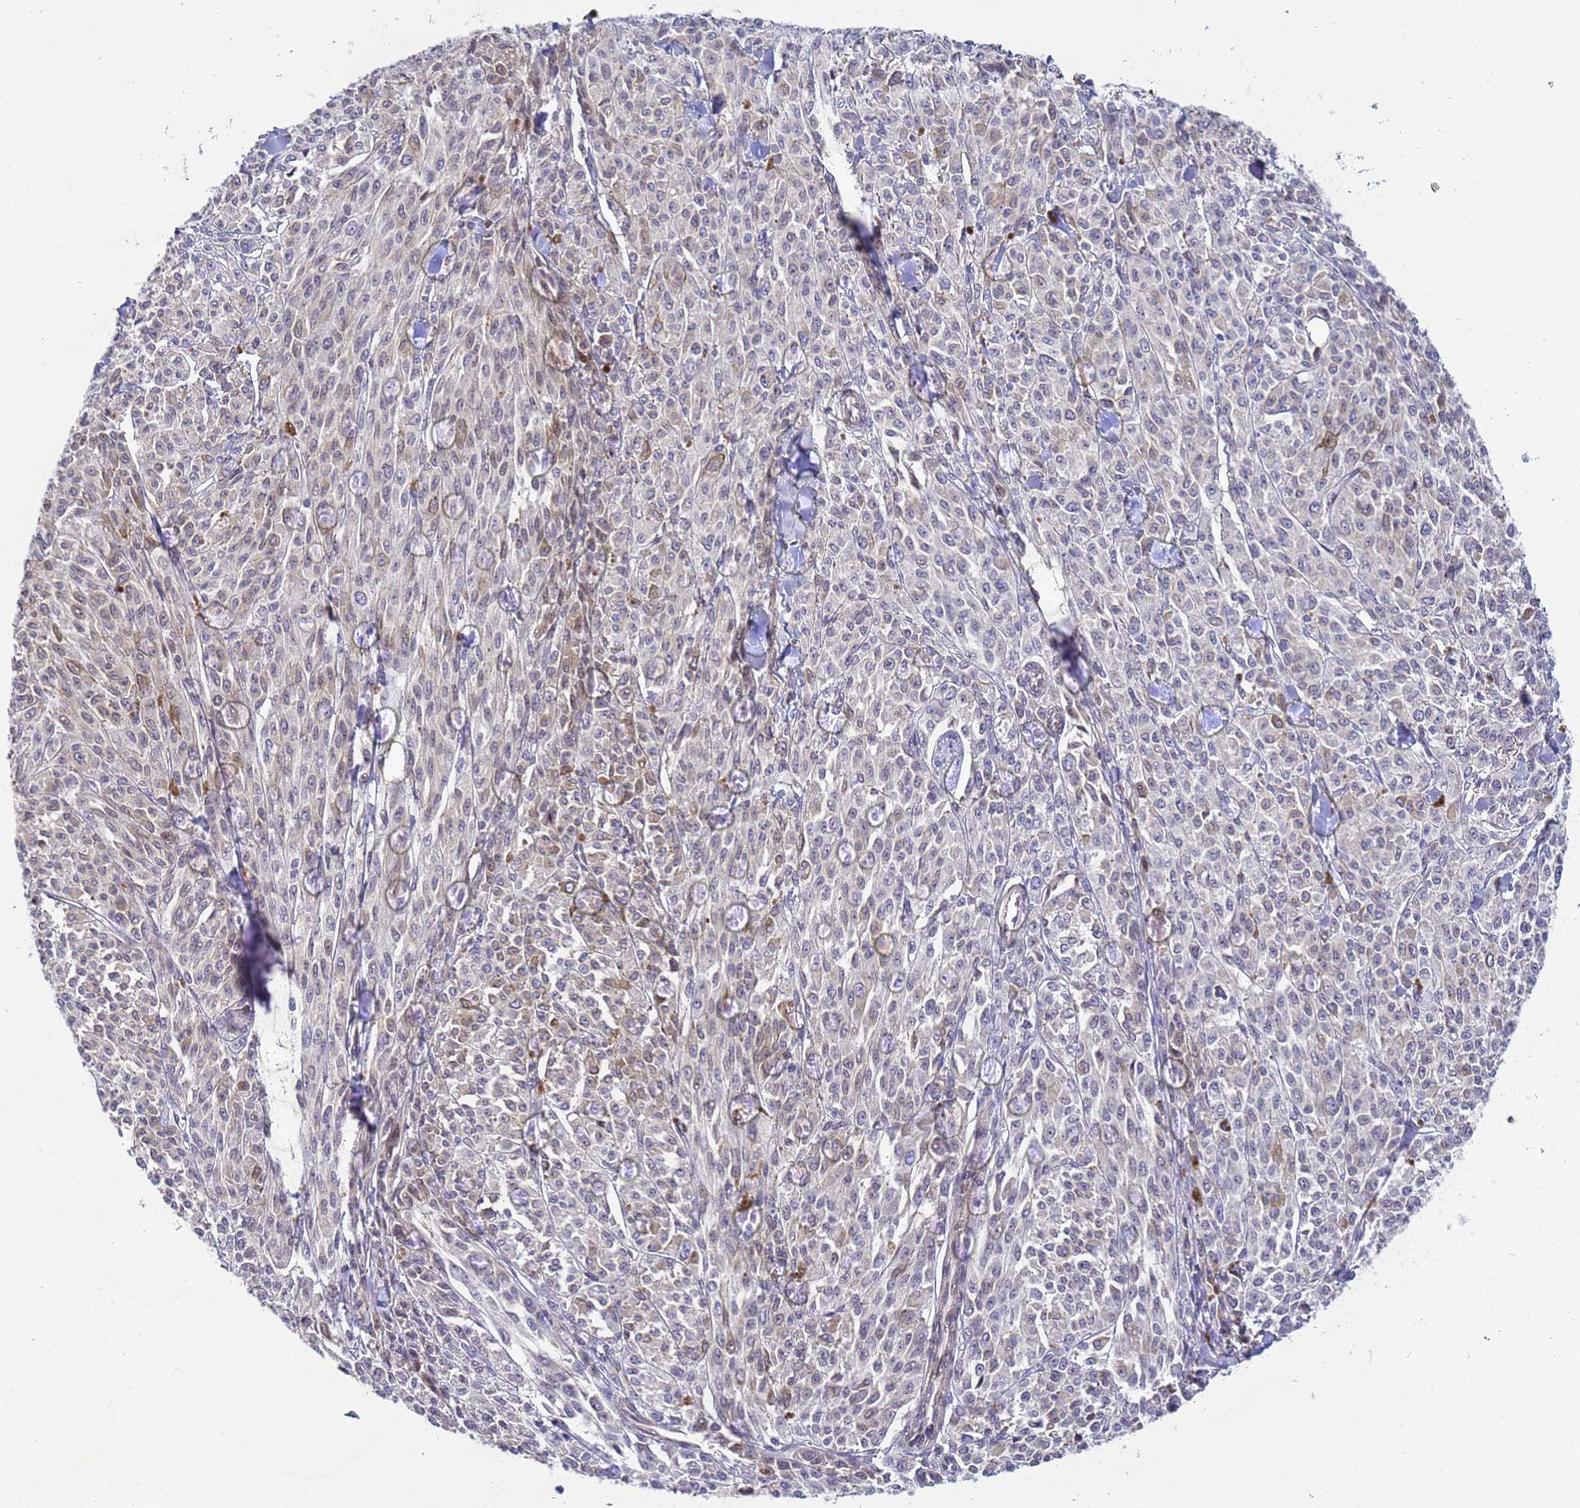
{"staining": {"intensity": "weak", "quantity": "<25%", "location": "nuclear"}, "tissue": "melanoma", "cell_type": "Tumor cells", "image_type": "cancer", "snomed": [{"axis": "morphology", "description": "Malignant melanoma, NOS"}, {"axis": "topography", "description": "Skin"}], "caption": "DAB (3,3'-diaminobenzidine) immunohistochemical staining of malignant melanoma exhibits no significant staining in tumor cells.", "gene": "TBCD", "patient": {"sex": "female", "age": 52}}